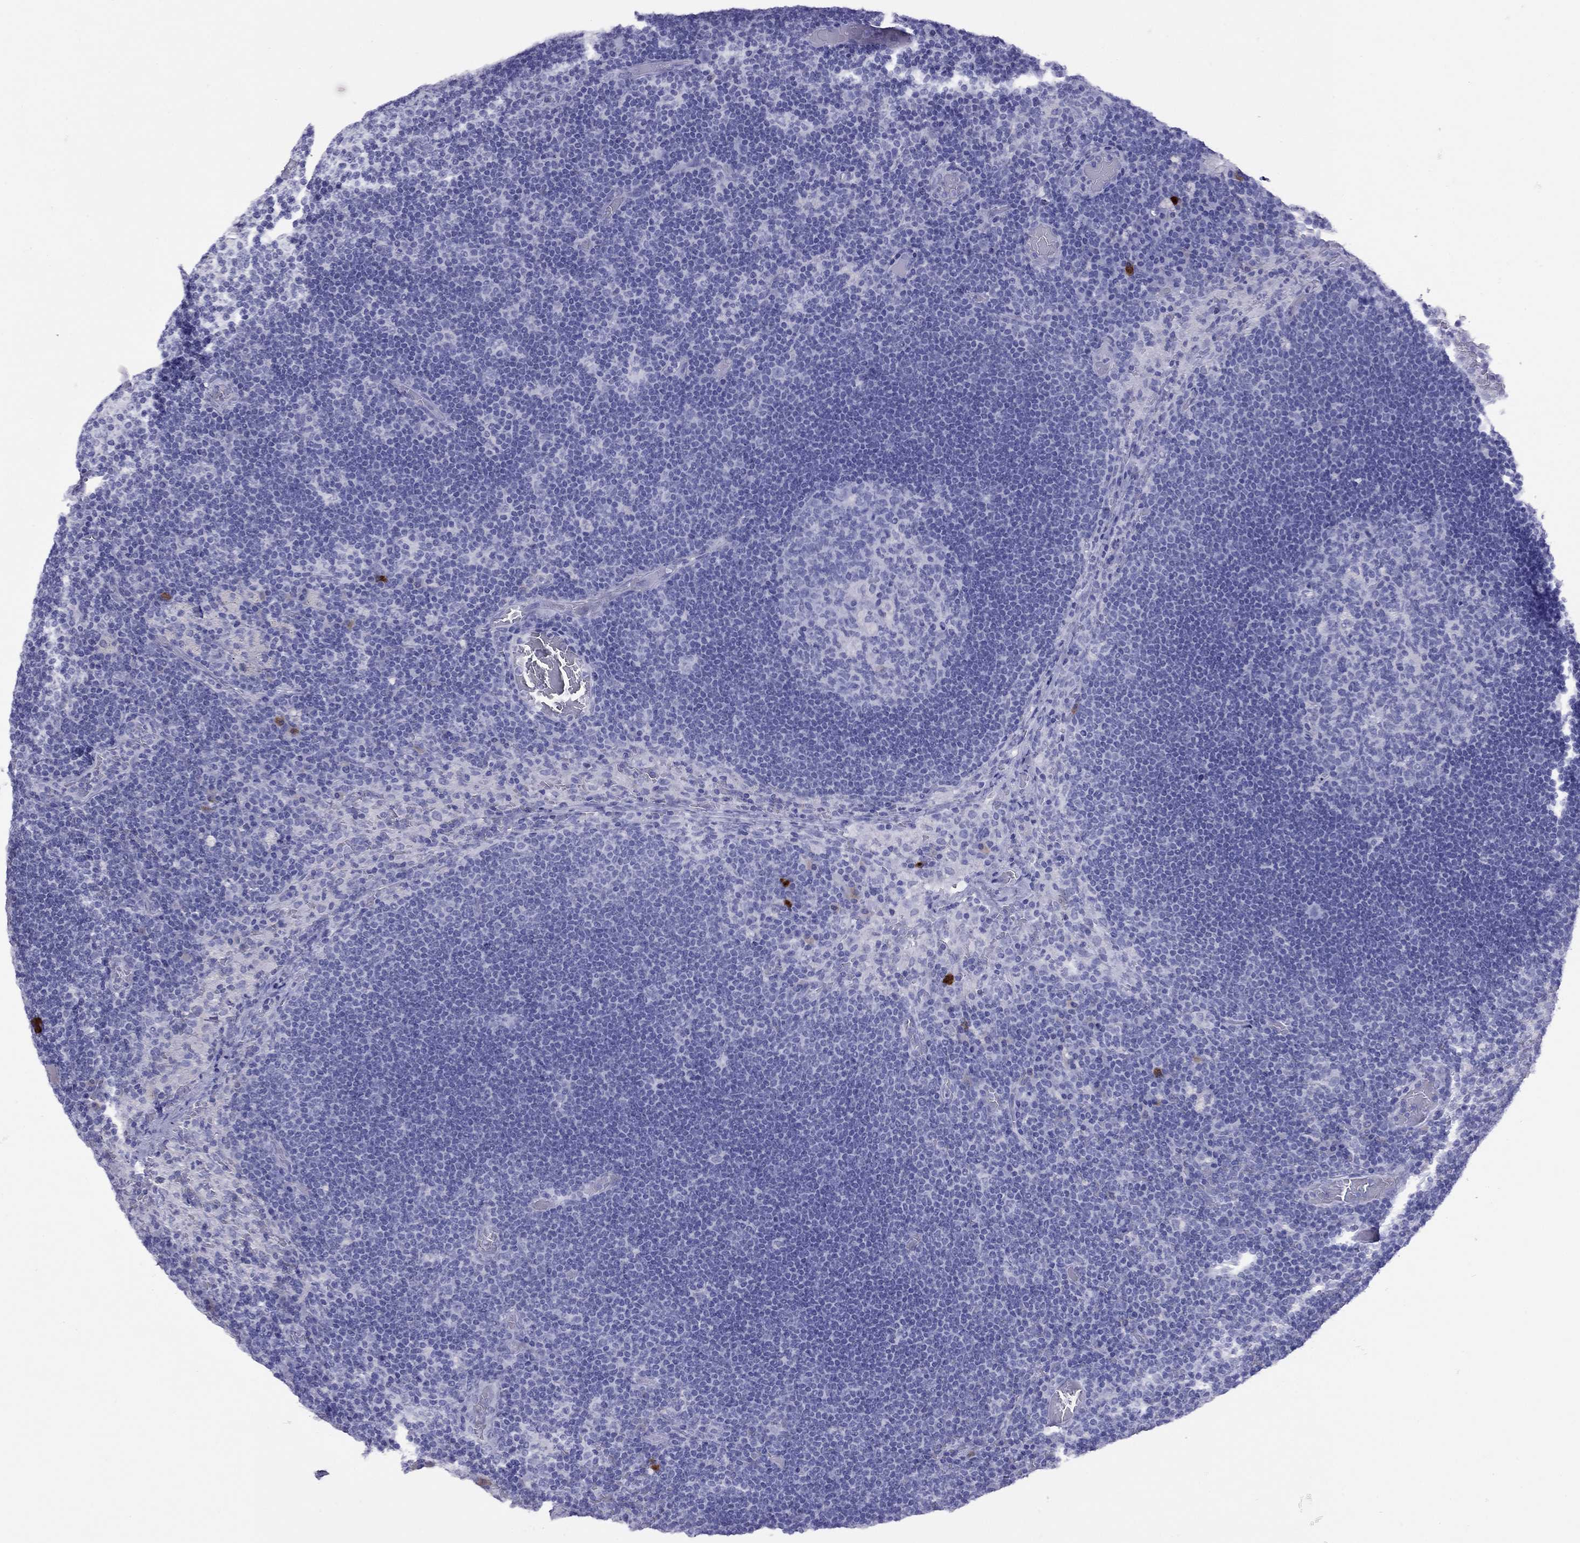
{"staining": {"intensity": "negative", "quantity": "none", "location": "none"}, "tissue": "lymph node", "cell_type": "Germinal center cells", "image_type": "normal", "snomed": [{"axis": "morphology", "description": "Normal tissue, NOS"}, {"axis": "topography", "description": "Lymph node"}], "caption": "This image is of unremarkable lymph node stained with immunohistochemistry (IHC) to label a protein in brown with the nuclei are counter-stained blue. There is no expression in germinal center cells. The staining is performed using DAB brown chromogen with nuclei counter-stained in using hematoxylin.", "gene": "GRIA2", "patient": {"sex": "male", "age": 63}}